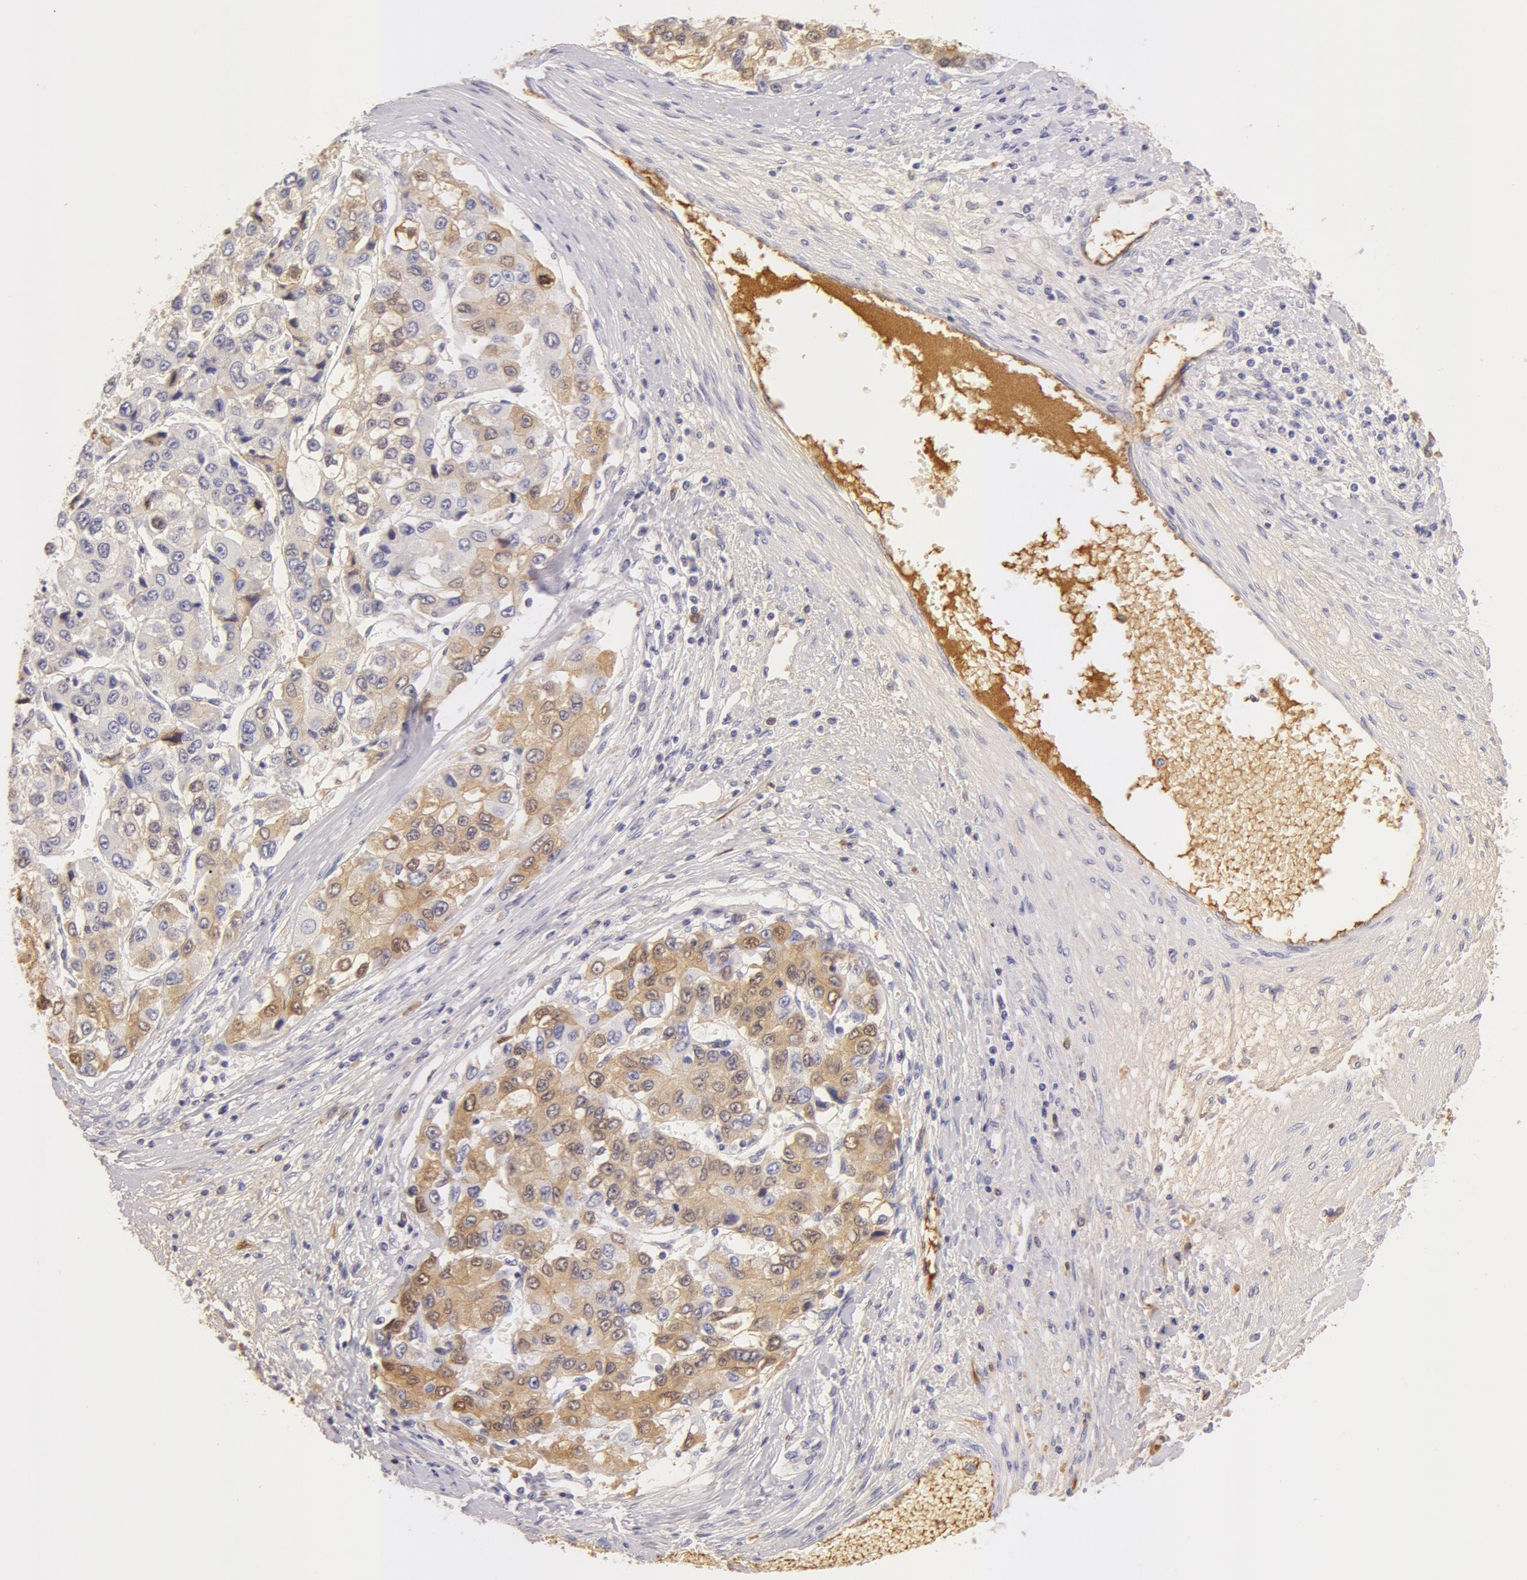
{"staining": {"intensity": "negative", "quantity": "none", "location": "none"}, "tissue": "liver cancer", "cell_type": "Tumor cells", "image_type": "cancer", "snomed": [{"axis": "morphology", "description": "Carcinoma, Hepatocellular, NOS"}, {"axis": "topography", "description": "Liver"}], "caption": "Protein analysis of liver hepatocellular carcinoma shows no significant expression in tumor cells.", "gene": "AHSG", "patient": {"sex": "female", "age": 66}}